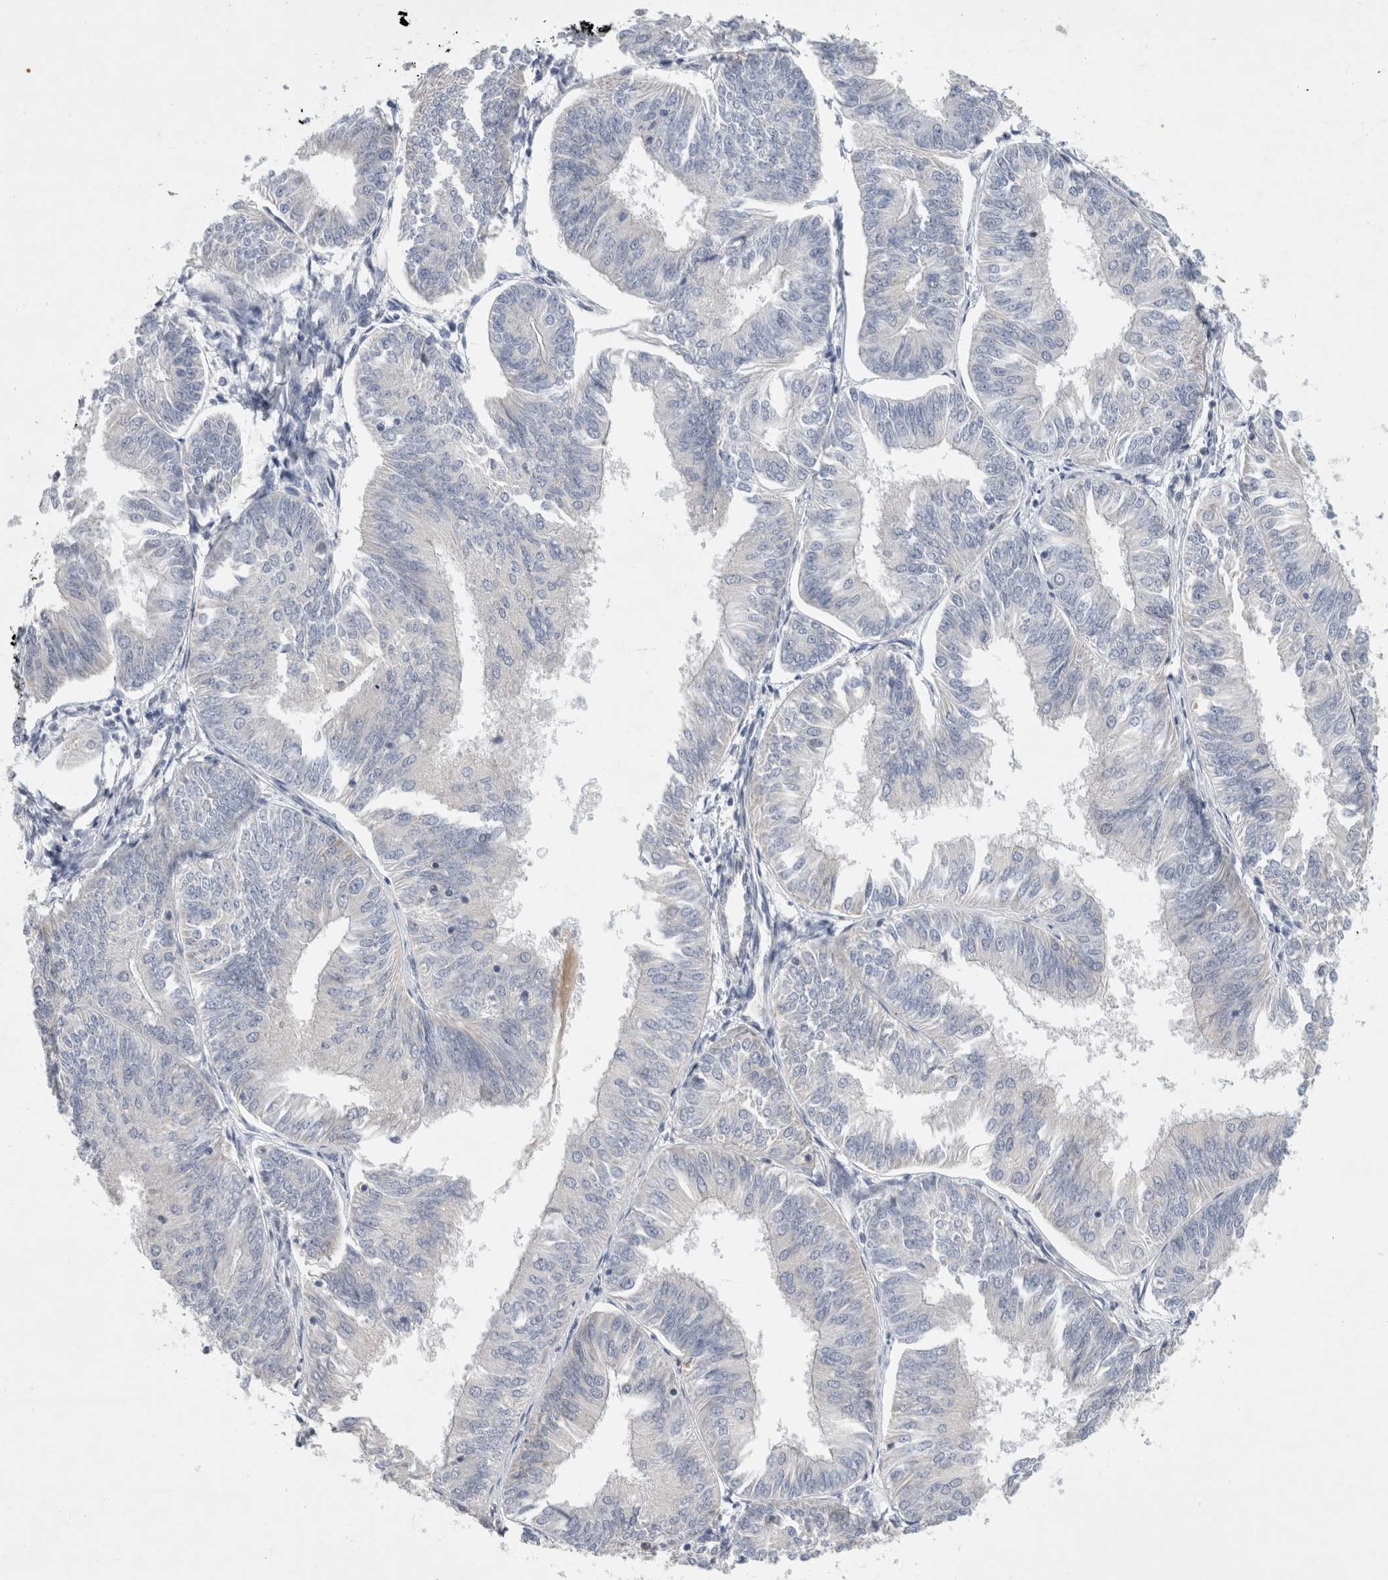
{"staining": {"intensity": "negative", "quantity": "none", "location": "none"}, "tissue": "endometrial cancer", "cell_type": "Tumor cells", "image_type": "cancer", "snomed": [{"axis": "morphology", "description": "Adenocarcinoma, NOS"}, {"axis": "topography", "description": "Endometrium"}], "caption": "The immunohistochemistry (IHC) photomicrograph has no significant positivity in tumor cells of adenocarcinoma (endometrial) tissue.", "gene": "AGMAT", "patient": {"sex": "female", "age": 58}}